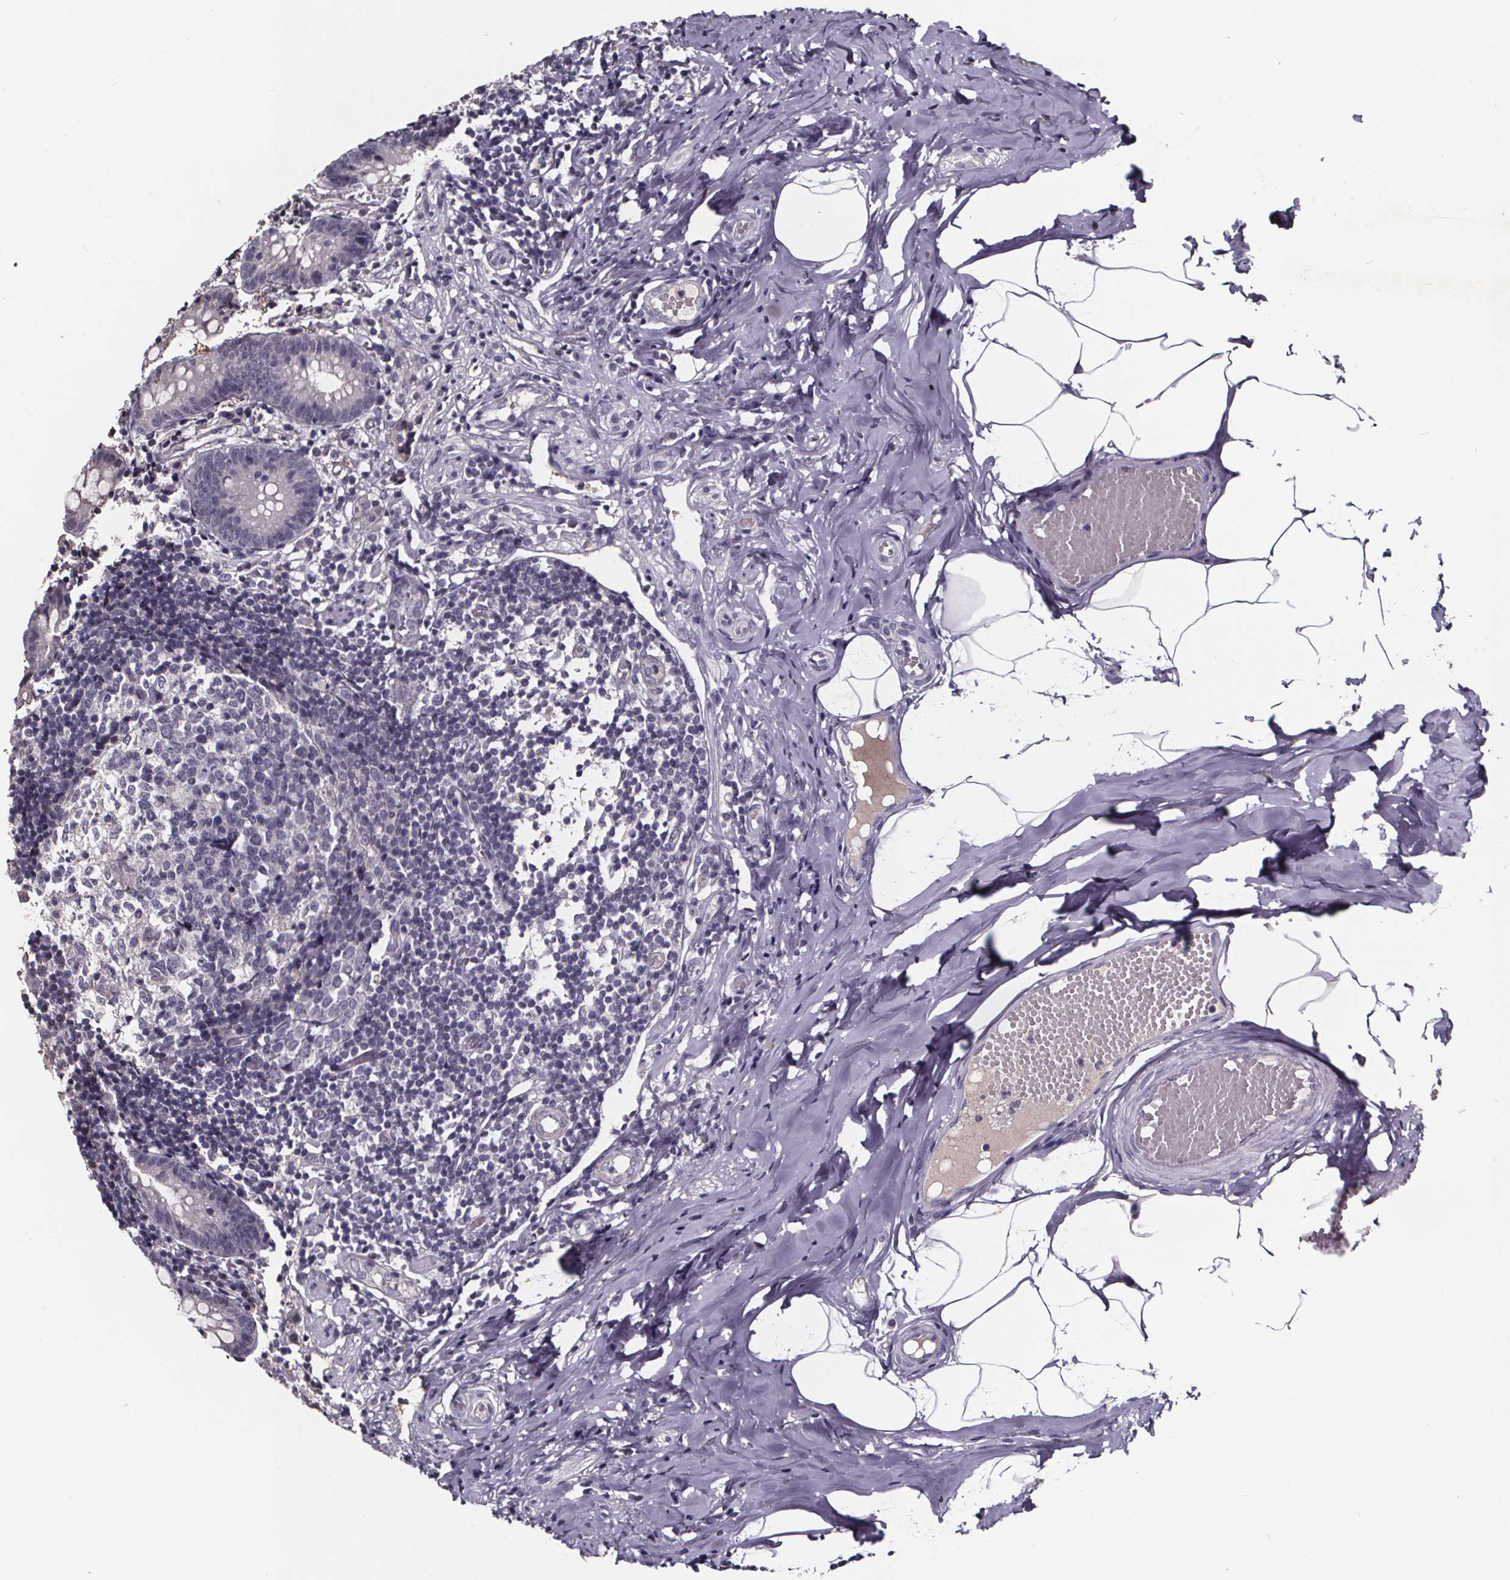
{"staining": {"intensity": "negative", "quantity": "none", "location": "none"}, "tissue": "appendix", "cell_type": "Glandular cells", "image_type": "normal", "snomed": [{"axis": "morphology", "description": "Normal tissue, NOS"}, {"axis": "topography", "description": "Appendix"}], "caption": "Image shows no significant protein positivity in glandular cells of benign appendix.", "gene": "NPHP4", "patient": {"sex": "female", "age": 32}}